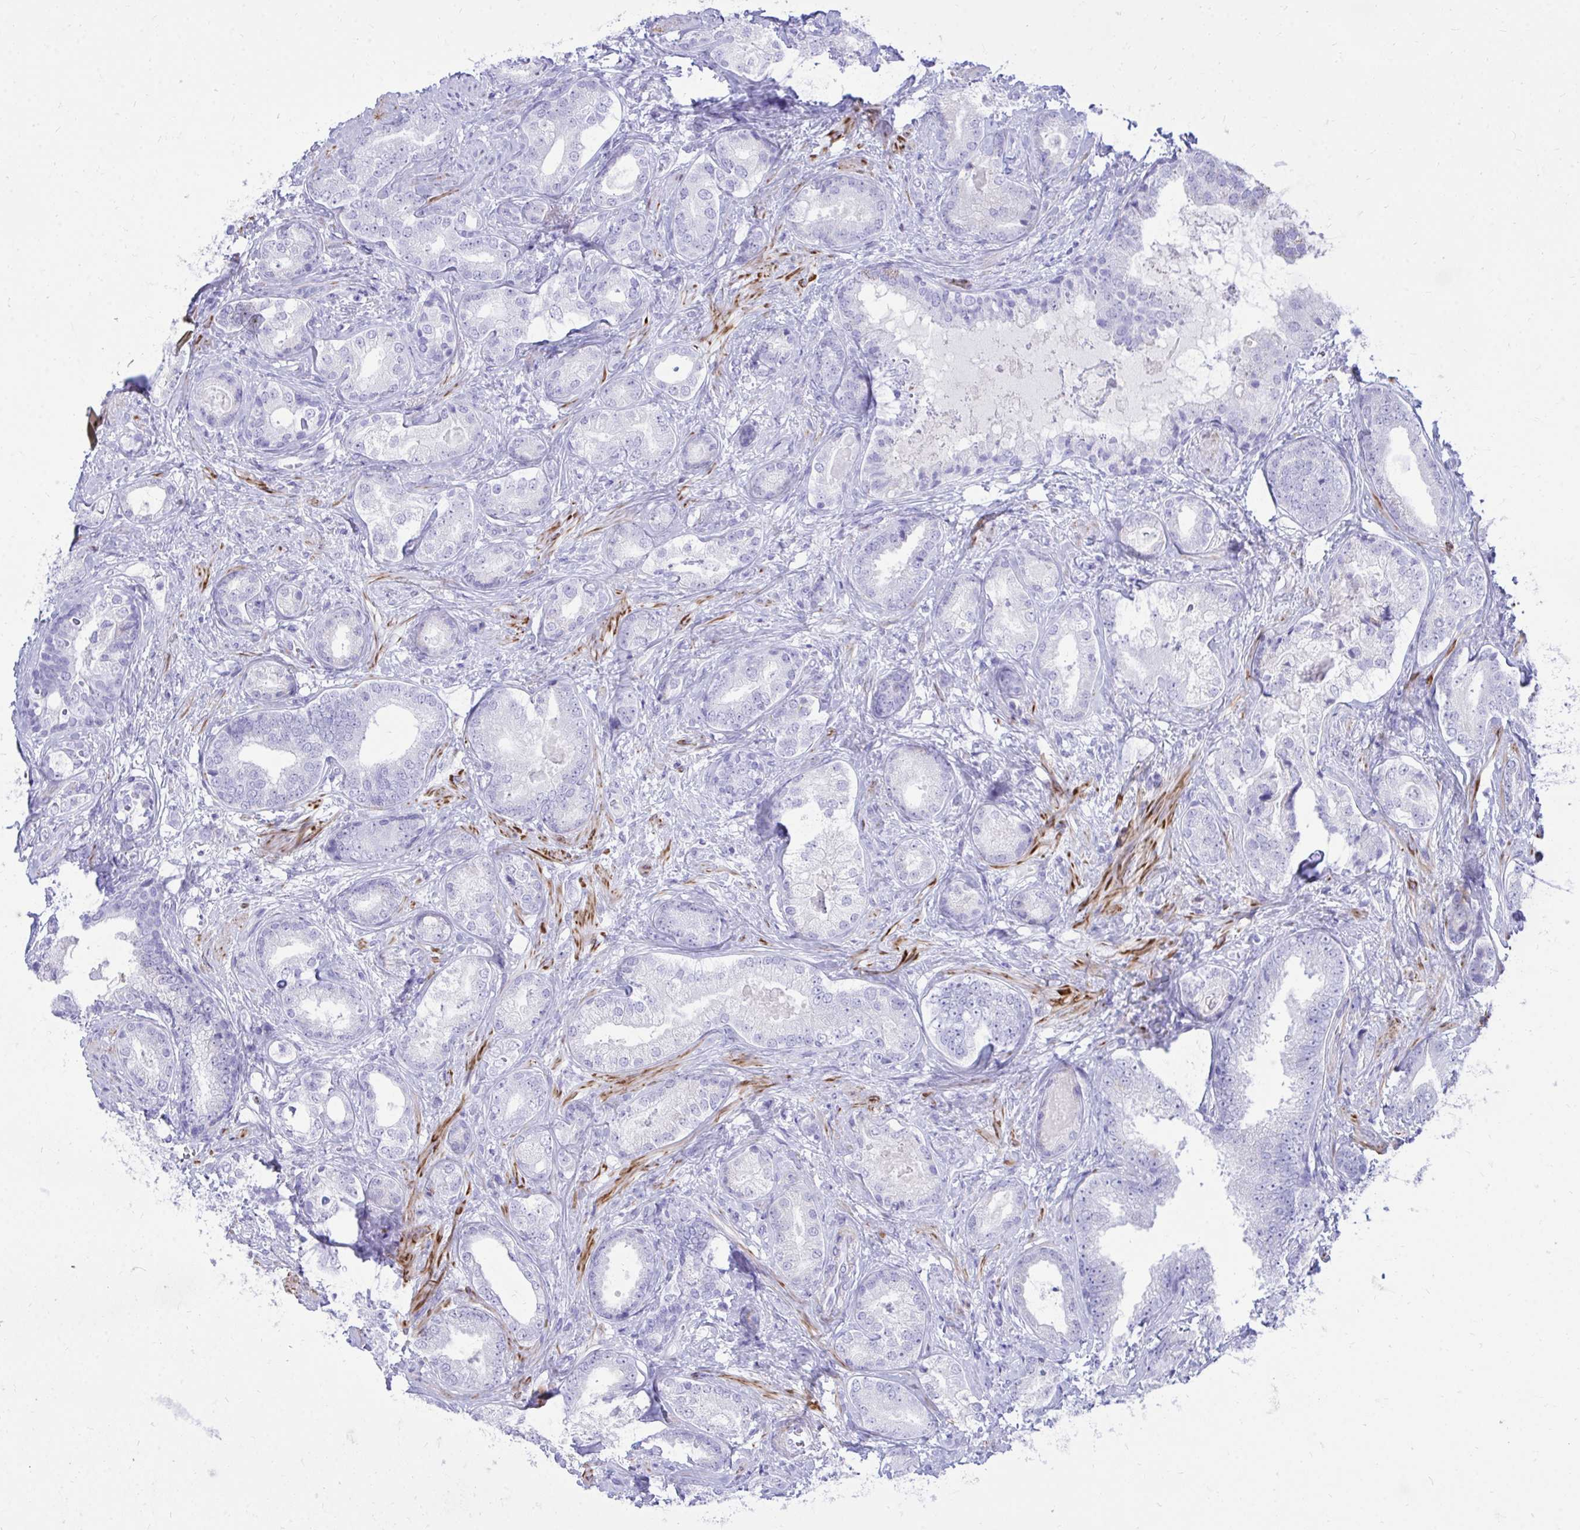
{"staining": {"intensity": "negative", "quantity": "none", "location": "none"}, "tissue": "prostate cancer", "cell_type": "Tumor cells", "image_type": "cancer", "snomed": [{"axis": "morphology", "description": "Adenocarcinoma, High grade"}, {"axis": "topography", "description": "Prostate"}], "caption": "There is no significant expression in tumor cells of high-grade adenocarcinoma (prostate). (Immunohistochemistry, brightfield microscopy, high magnification).", "gene": "ANKDD1B", "patient": {"sex": "male", "age": 62}}